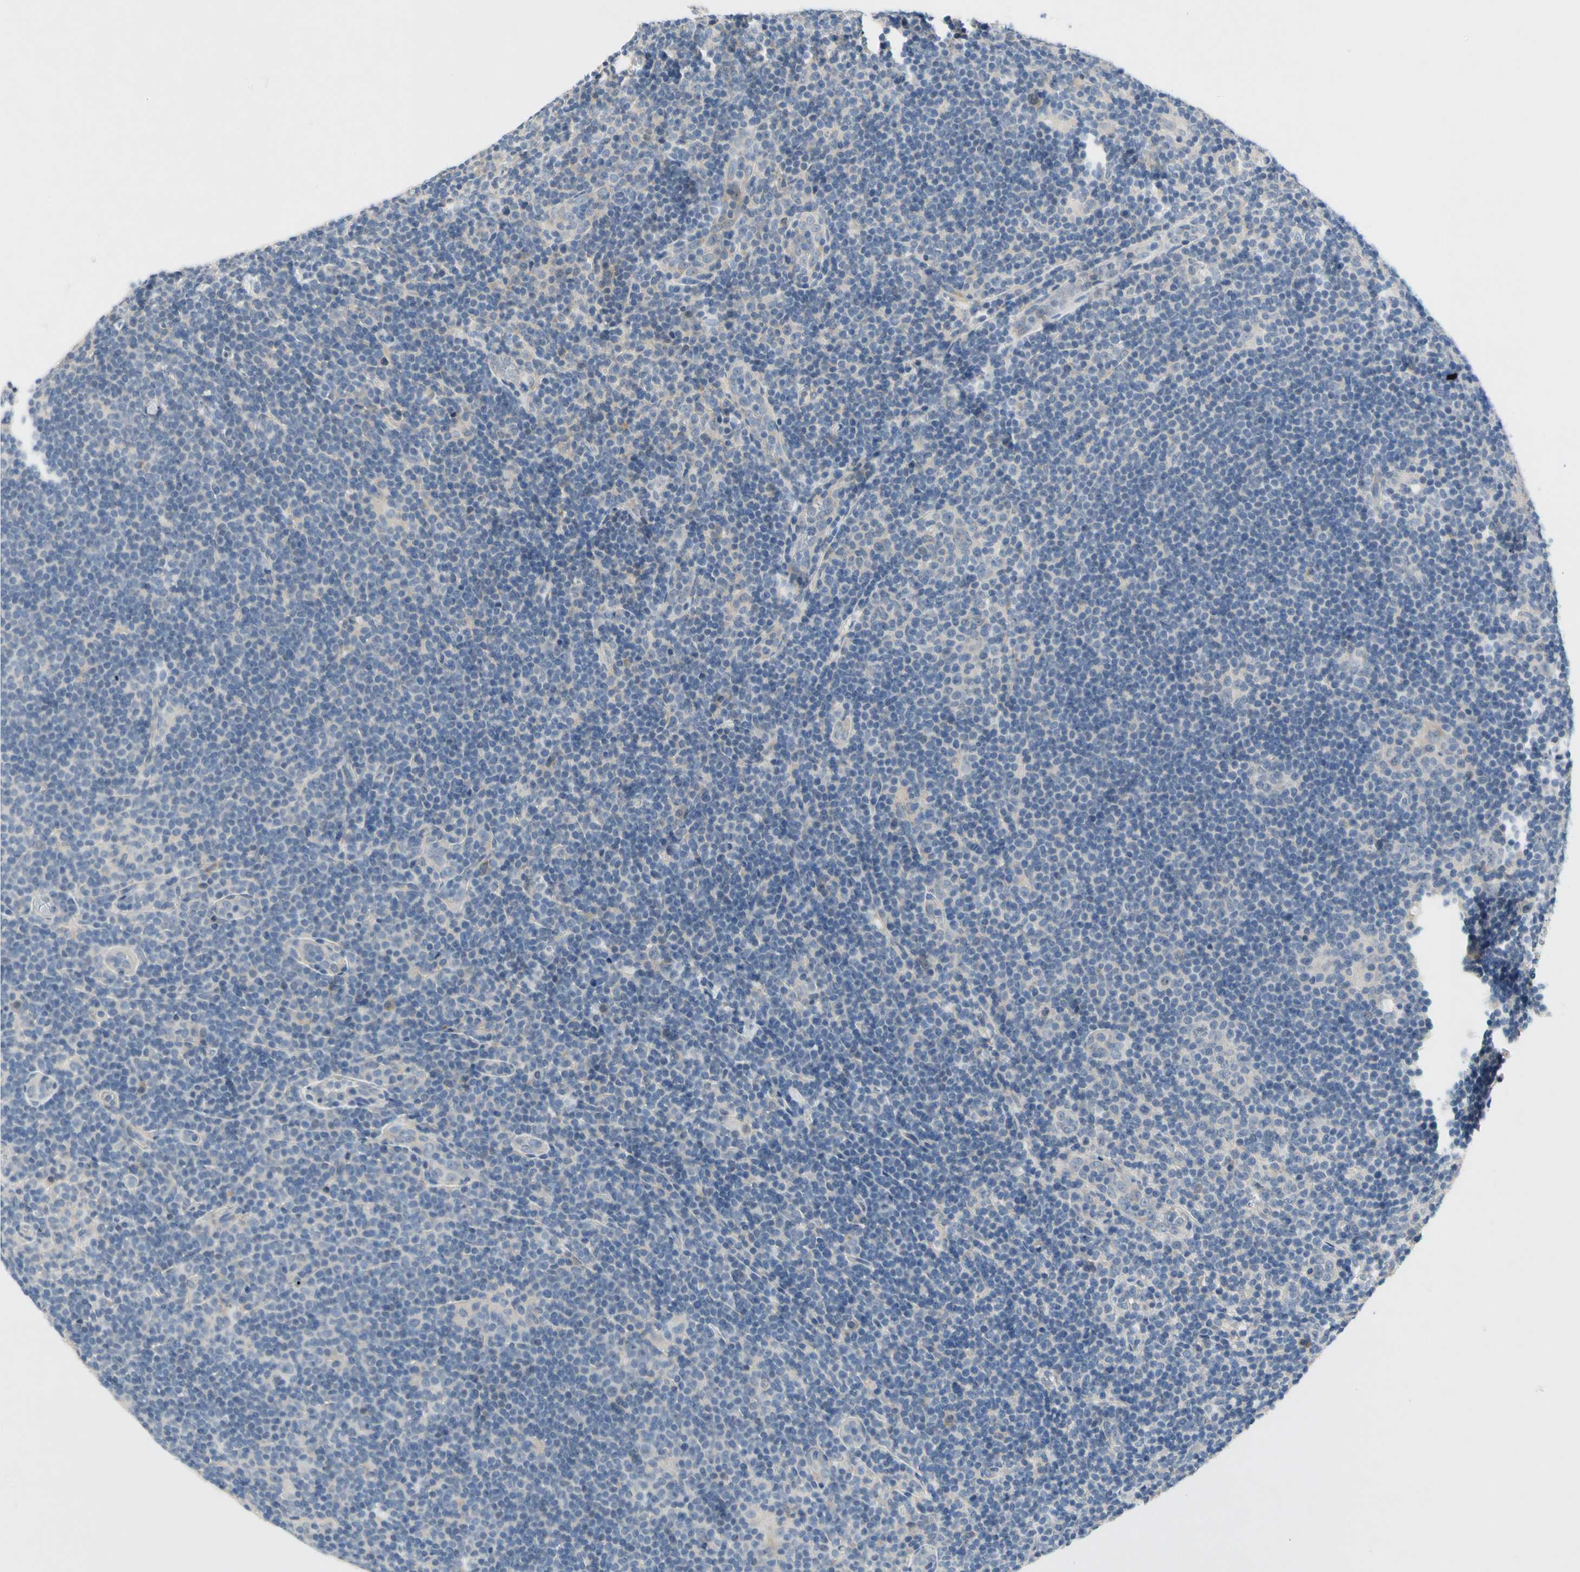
{"staining": {"intensity": "negative", "quantity": "none", "location": "none"}, "tissue": "lymphoma", "cell_type": "Tumor cells", "image_type": "cancer", "snomed": [{"axis": "morphology", "description": "Hodgkin's disease, NOS"}, {"axis": "topography", "description": "Lymph node"}], "caption": "Tumor cells show no significant expression in lymphoma. The staining is performed using DAB (3,3'-diaminobenzidine) brown chromogen with nuclei counter-stained in using hematoxylin.", "gene": "GAS6", "patient": {"sex": "female", "age": 57}}